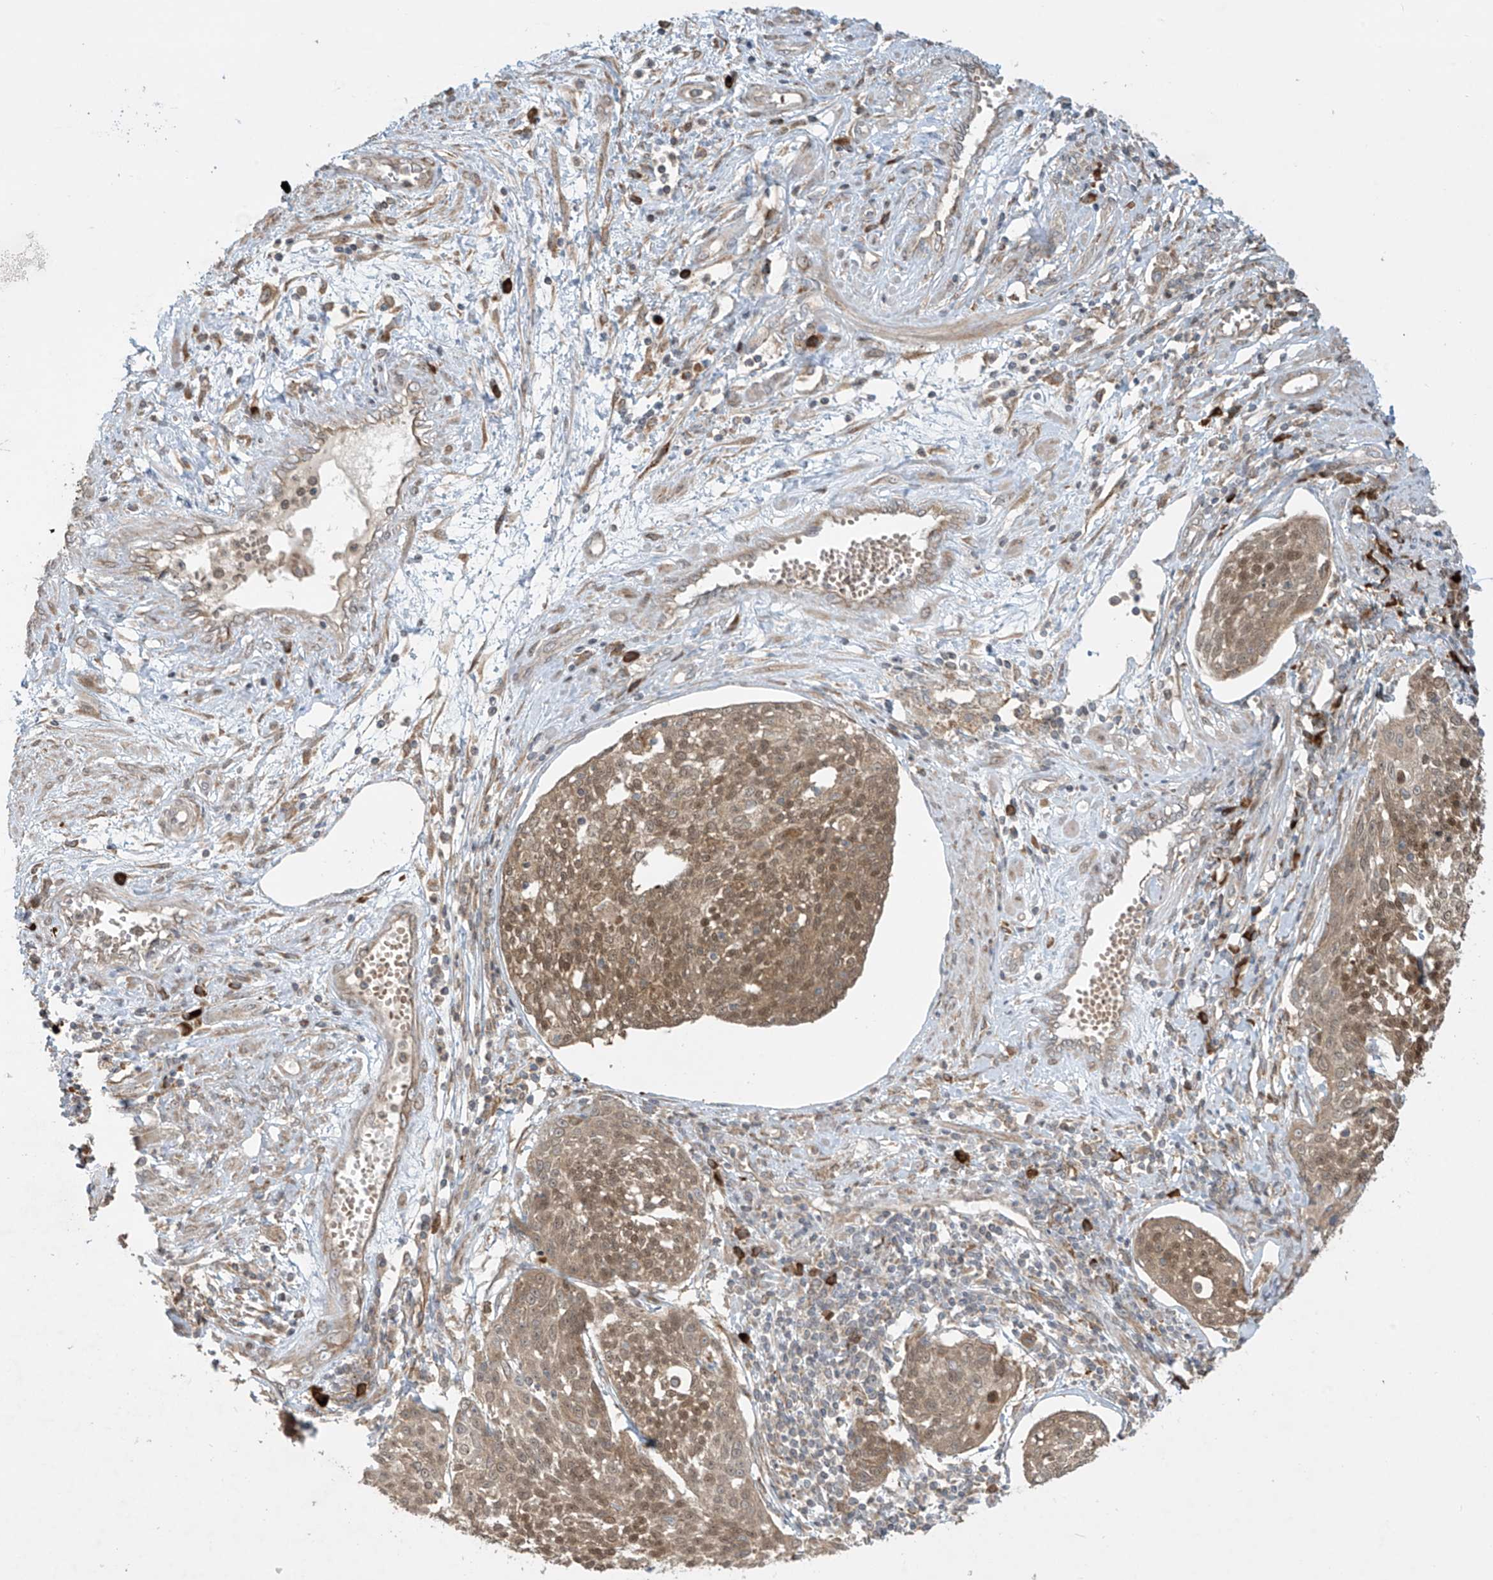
{"staining": {"intensity": "moderate", "quantity": ">75%", "location": "cytoplasmic/membranous,nuclear"}, "tissue": "cervical cancer", "cell_type": "Tumor cells", "image_type": "cancer", "snomed": [{"axis": "morphology", "description": "Squamous cell carcinoma, NOS"}, {"axis": "topography", "description": "Cervix"}], "caption": "Protein expression analysis of human cervical squamous cell carcinoma reveals moderate cytoplasmic/membranous and nuclear positivity in approximately >75% of tumor cells.", "gene": "PPAT", "patient": {"sex": "female", "age": 34}}